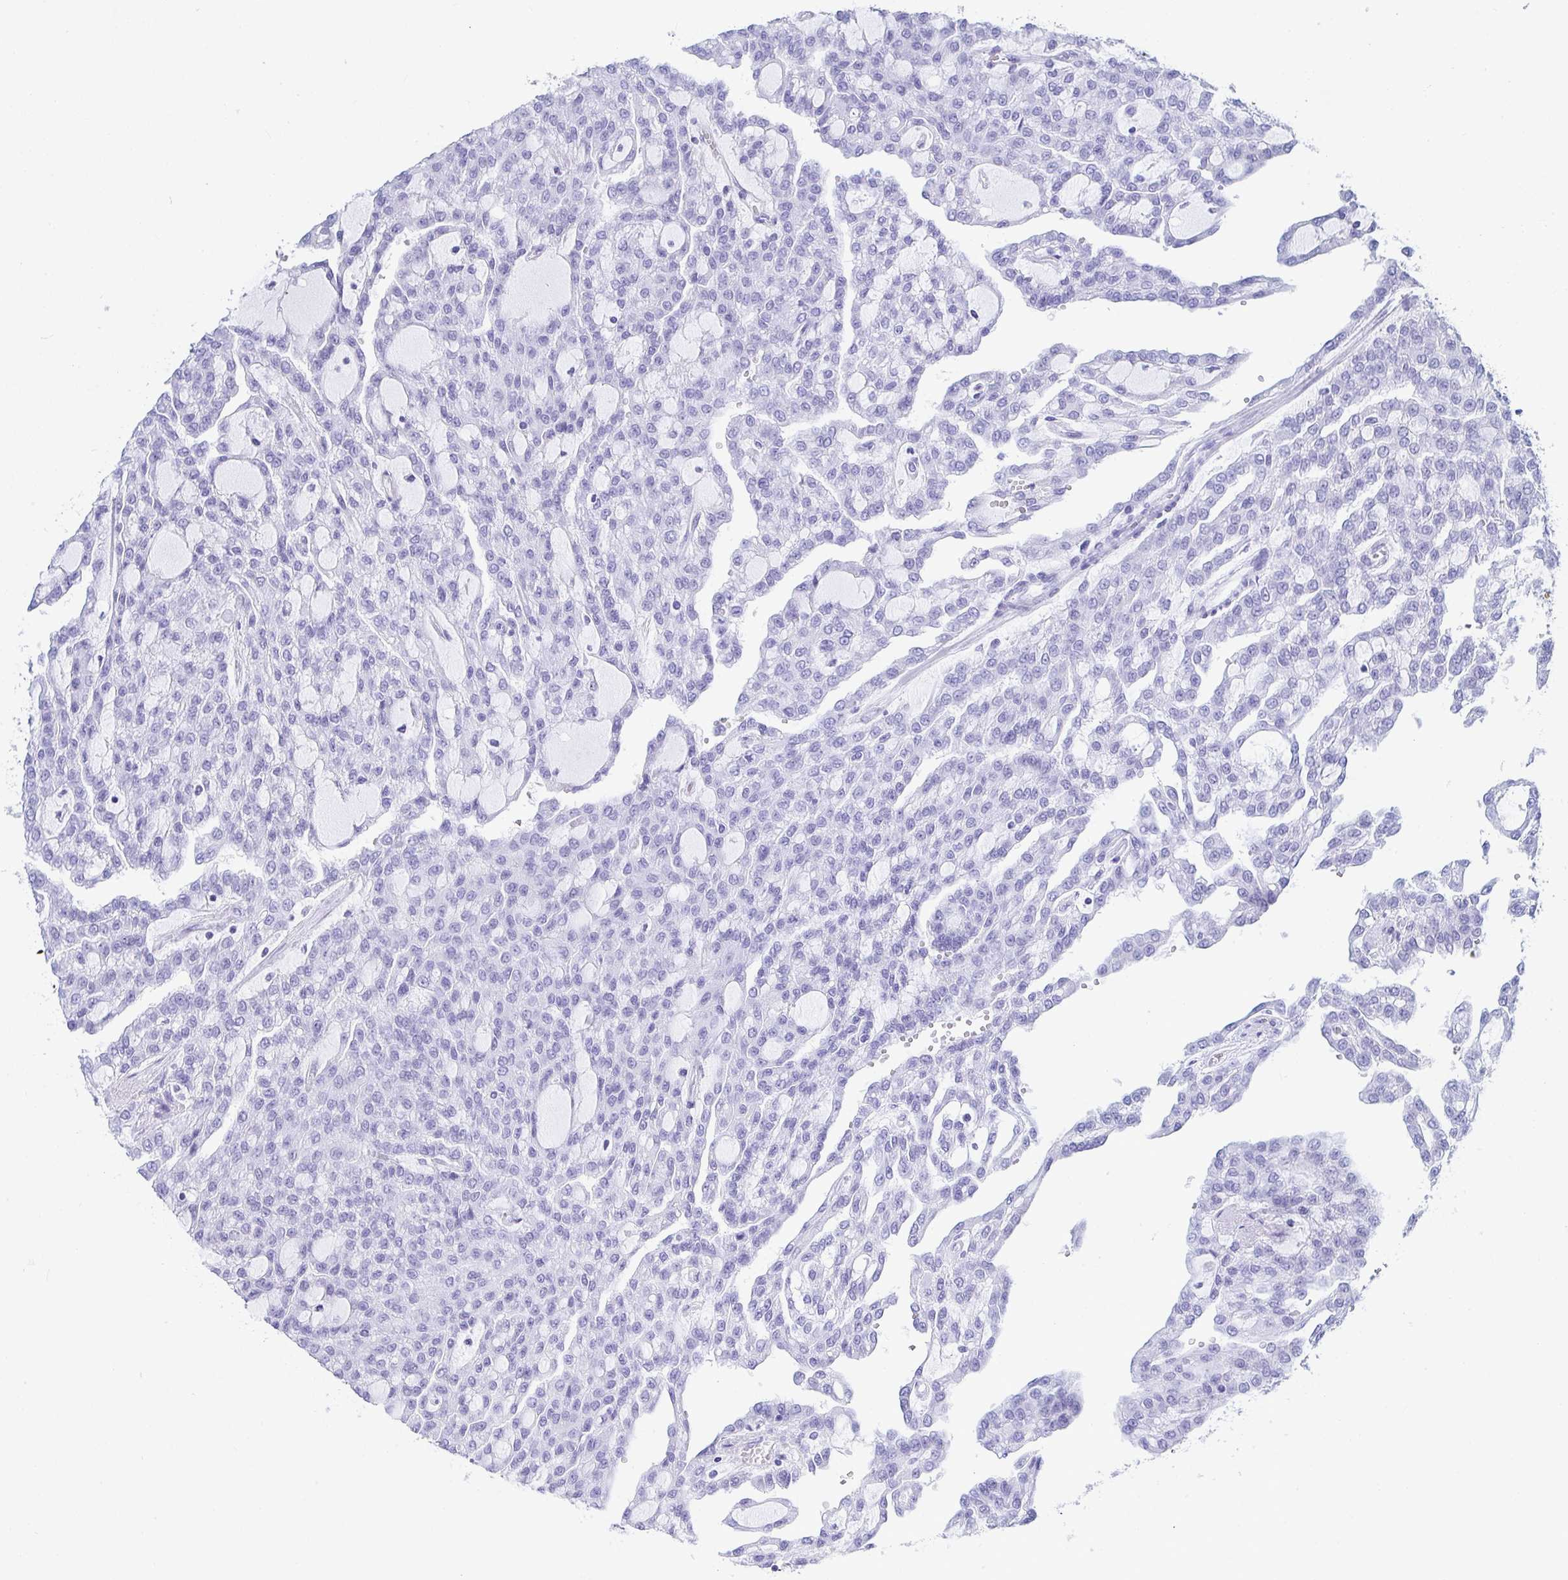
{"staining": {"intensity": "negative", "quantity": "none", "location": "none"}, "tissue": "renal cancer", "cell_type": "Tumor cells", "image_type": "cancer", "snomed": [{"axis": "morphology", "description": "Adenocarcinoma, NOS"}, {"axis": "topography", "description": "Kidney"}], "caption": "Immunohistochemical staining of renal cancer exhibits no significant staining in tumor cells. (DAB (3,3'-diaminobenzidine) IHC, high magnification).", "gene": "FRMD3", "patient": {"sex": "male", "age": 63}}